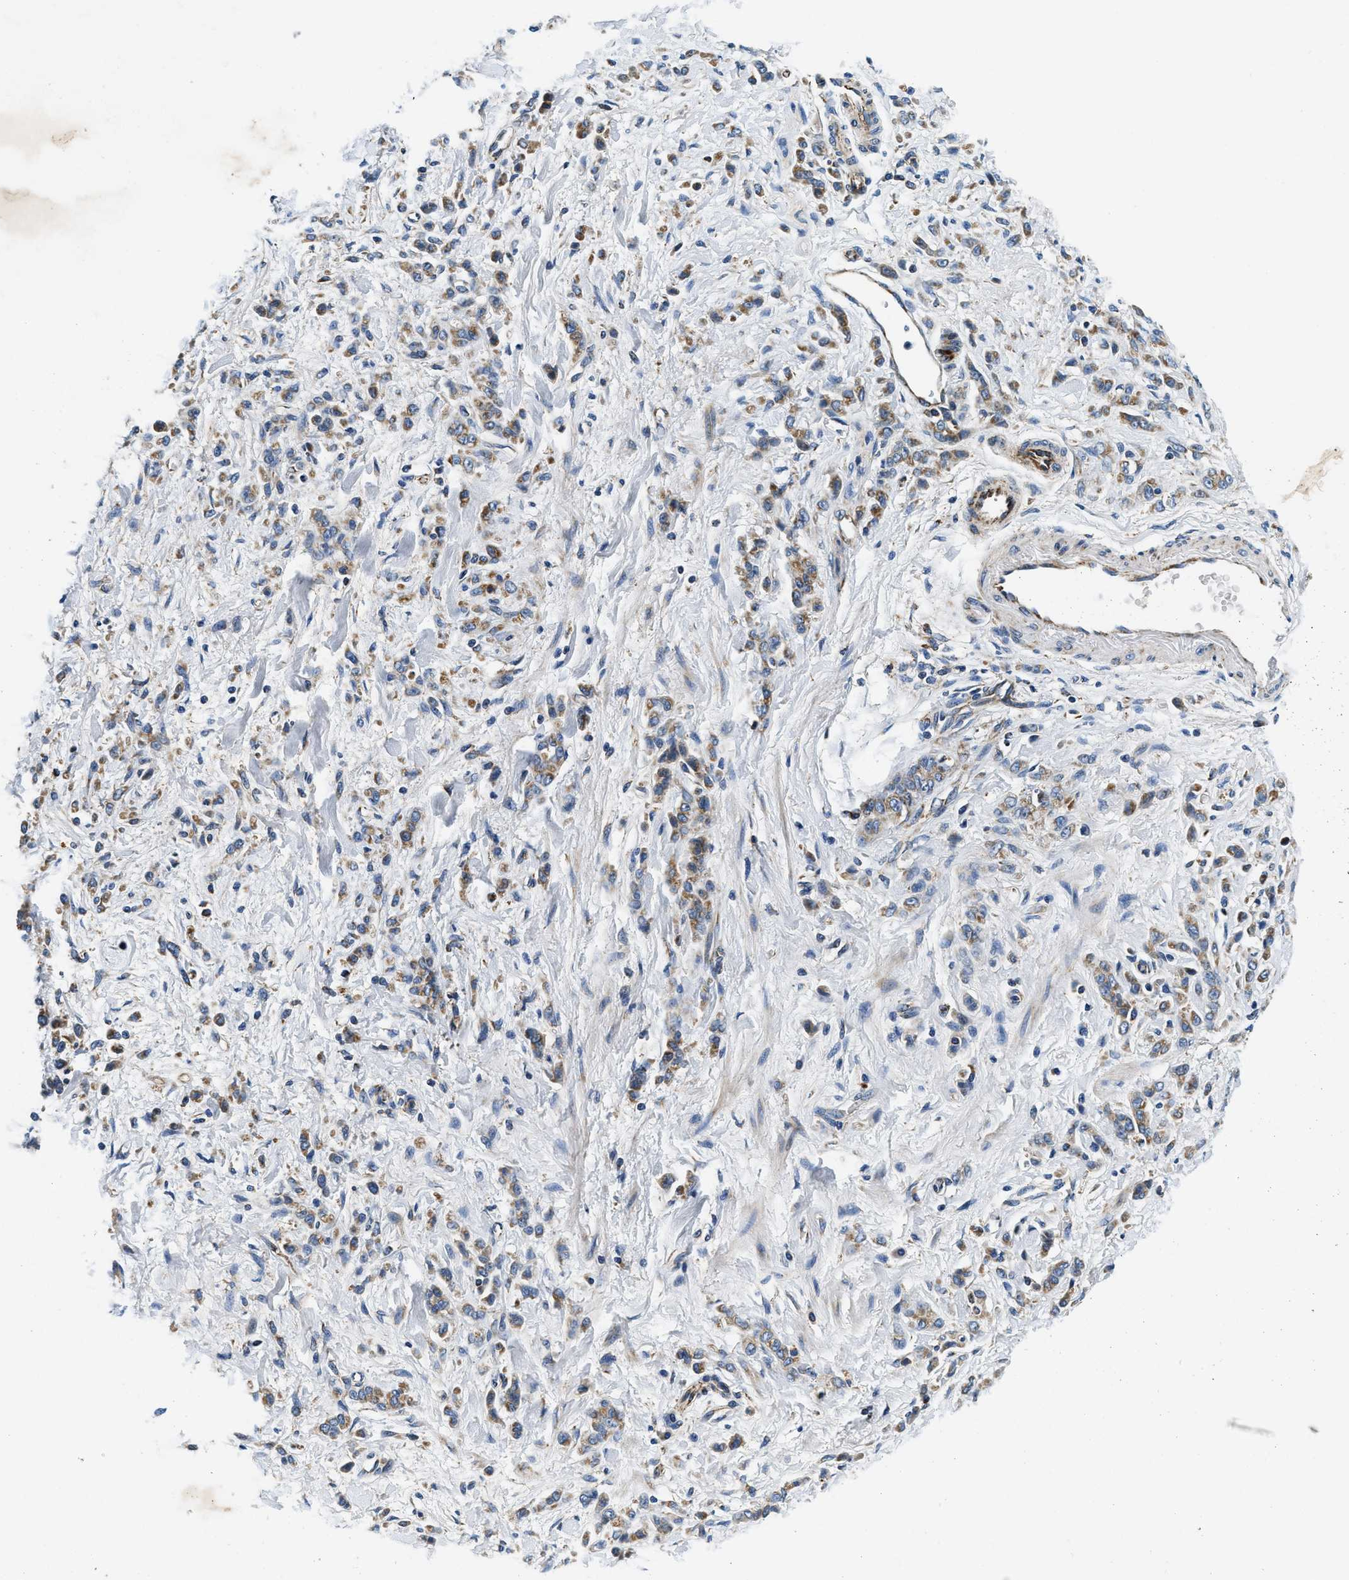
{"staining": {"intensity": "moderate", "quantity": ">75%", "location": "cytoplasmic/membranous"}, "tissue": "stomach cancer", "cell_type": "Tumor cells", "image_type": "cancer", "snomed": [{"axis": "morphology", "description": "Normal tissue, NOS"}, {"axis": "morphology", "description": "Adenocarcinoma, NOS"}, {"axis": "topography", "description": "Stomach"}], "caption": "Protein staining demonstrates moderate cytoplasmic/membranous staining in about >75% of tumor cells in stomach cancer.", "gene": "SAMD4B", "patient": {"sex": "male", "age": 82}}